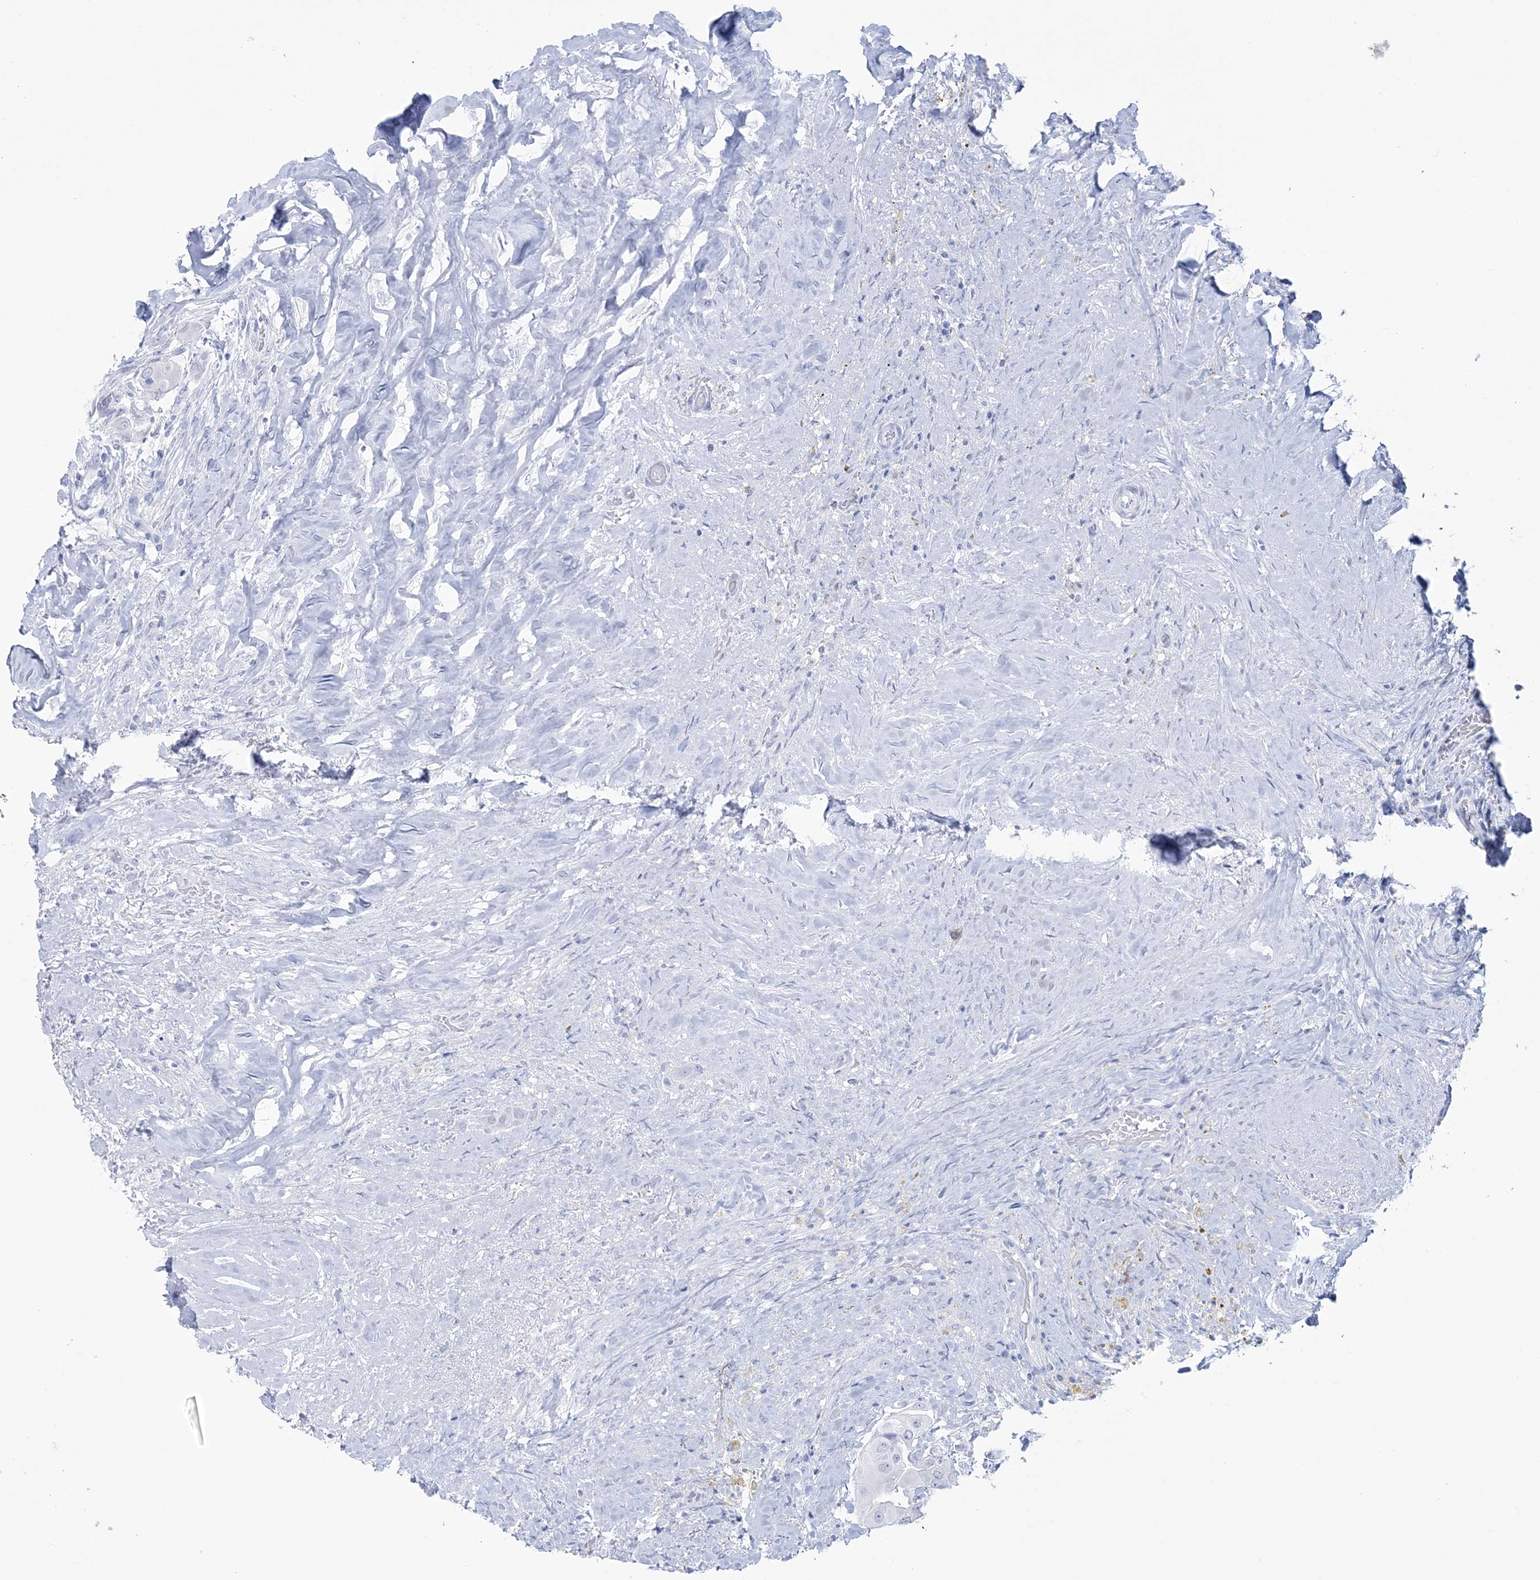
{"staining": {"intensity": "negative", "quantity": "none", "location": "none"}, "tissue": "thyroid cancer", "cell_type": "Tumor cells", "image_type": "cancer", "snomed": [{"axis": "morphology", "description": "Papillary adenocarcinoma, NOS"}, {"axis": "topography", "description": "Thyroid gland"}], "caption": "This is an immunohistochemistry micrograph of papillary adenocarcinoma (thyroid). There is no staining in tumor cells.", "gene": "RBP2", "patient": {"sex": "female", "age": 59}}